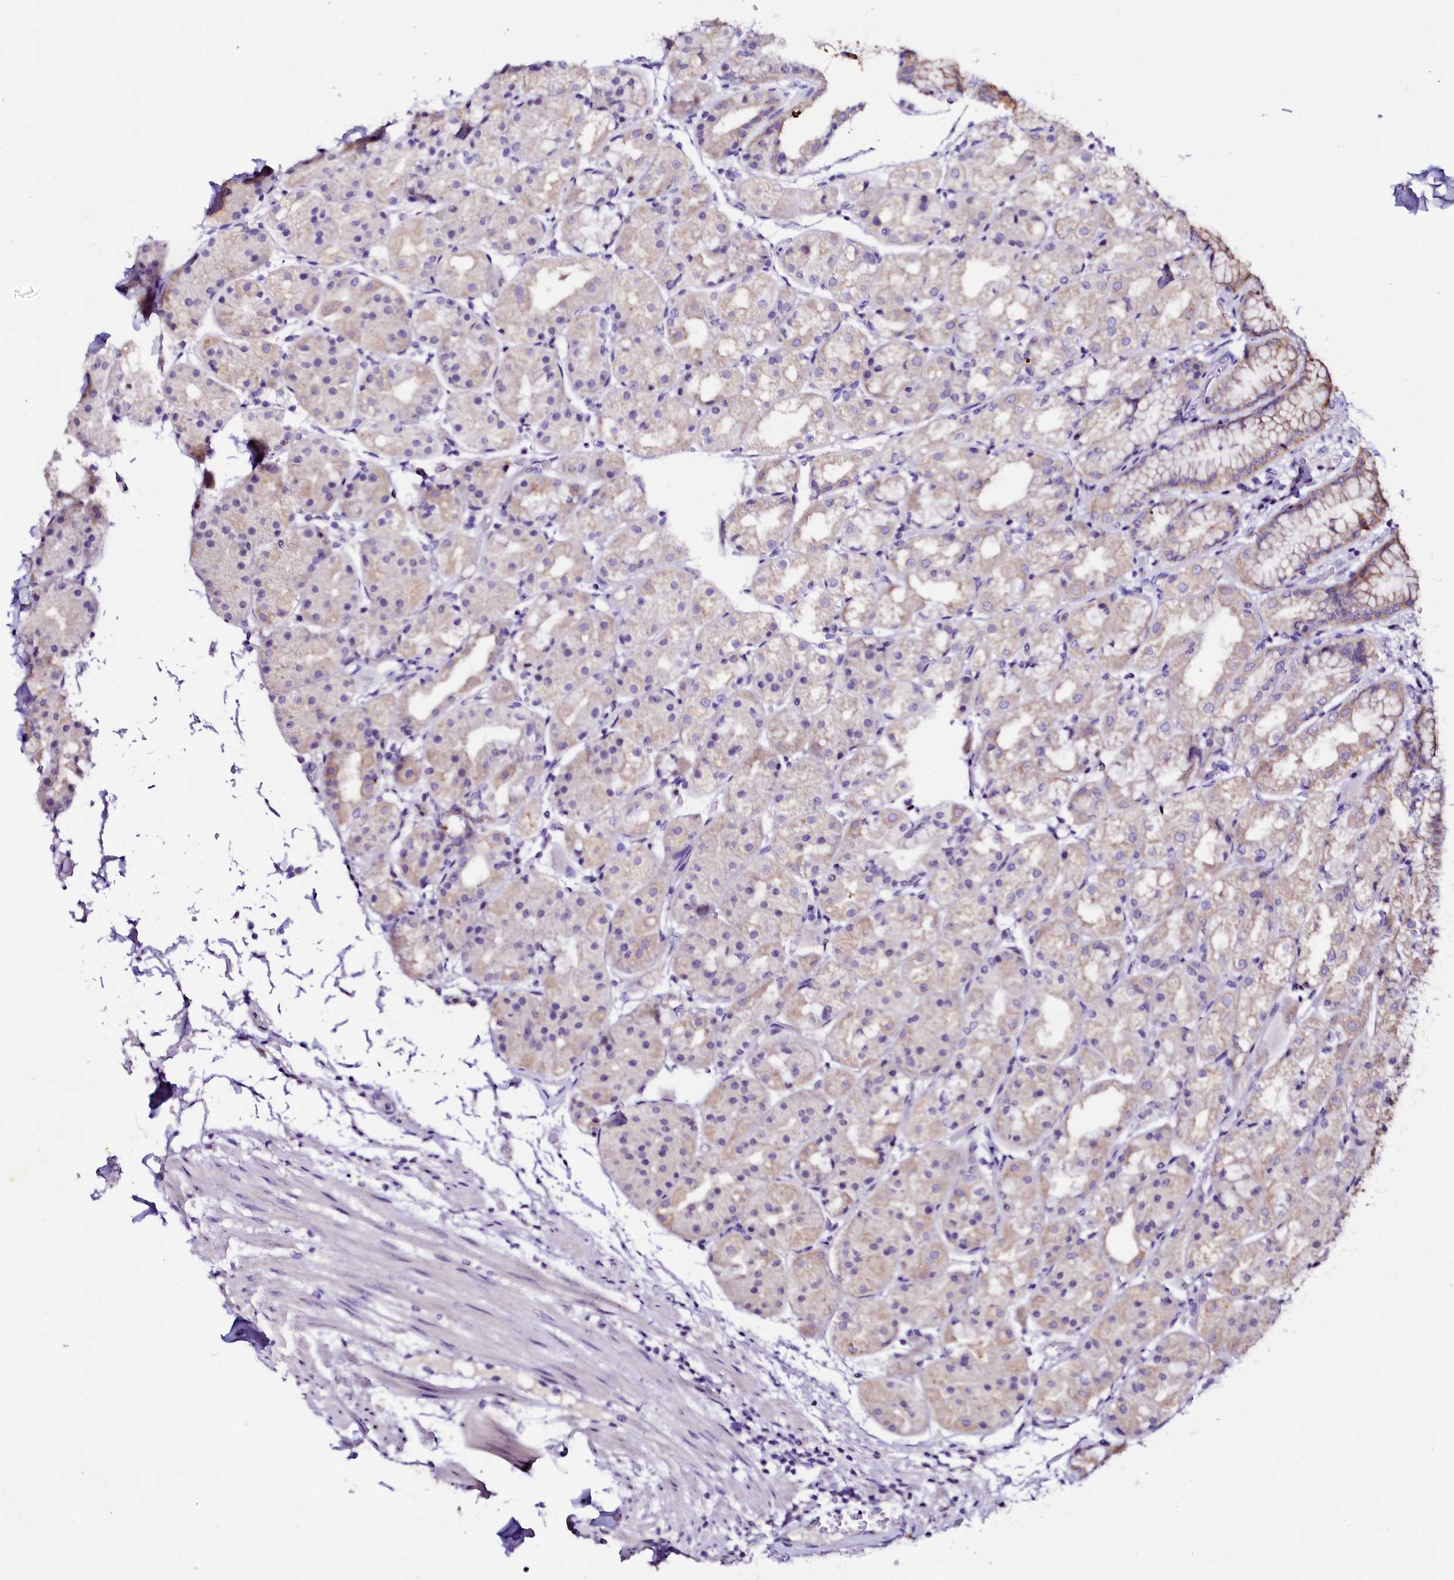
{"staining": {"intensity": "moderate", "quantity": "25%-75%", "location": "cytoplasmic/membranous"}, "tissue": "stomach", "cell_type": "Glandular cells", "image_type": "normal", "snomed": [{"axis": "morphology", "description": "Normal tissue, NOS"}, {"axis": "topography", "description": "Stomach, upper"}], "caption": "Stomach stained with DAB (3,3'-diaminobenzidine) immunohistochemistry (IHC) exhibits medium levels of moderate cytoplasmic/membranous expression in approximately 25%-75% of glandular cells.", "gene": "NAA16", "patient": {"sex": "male", "age": 72}}